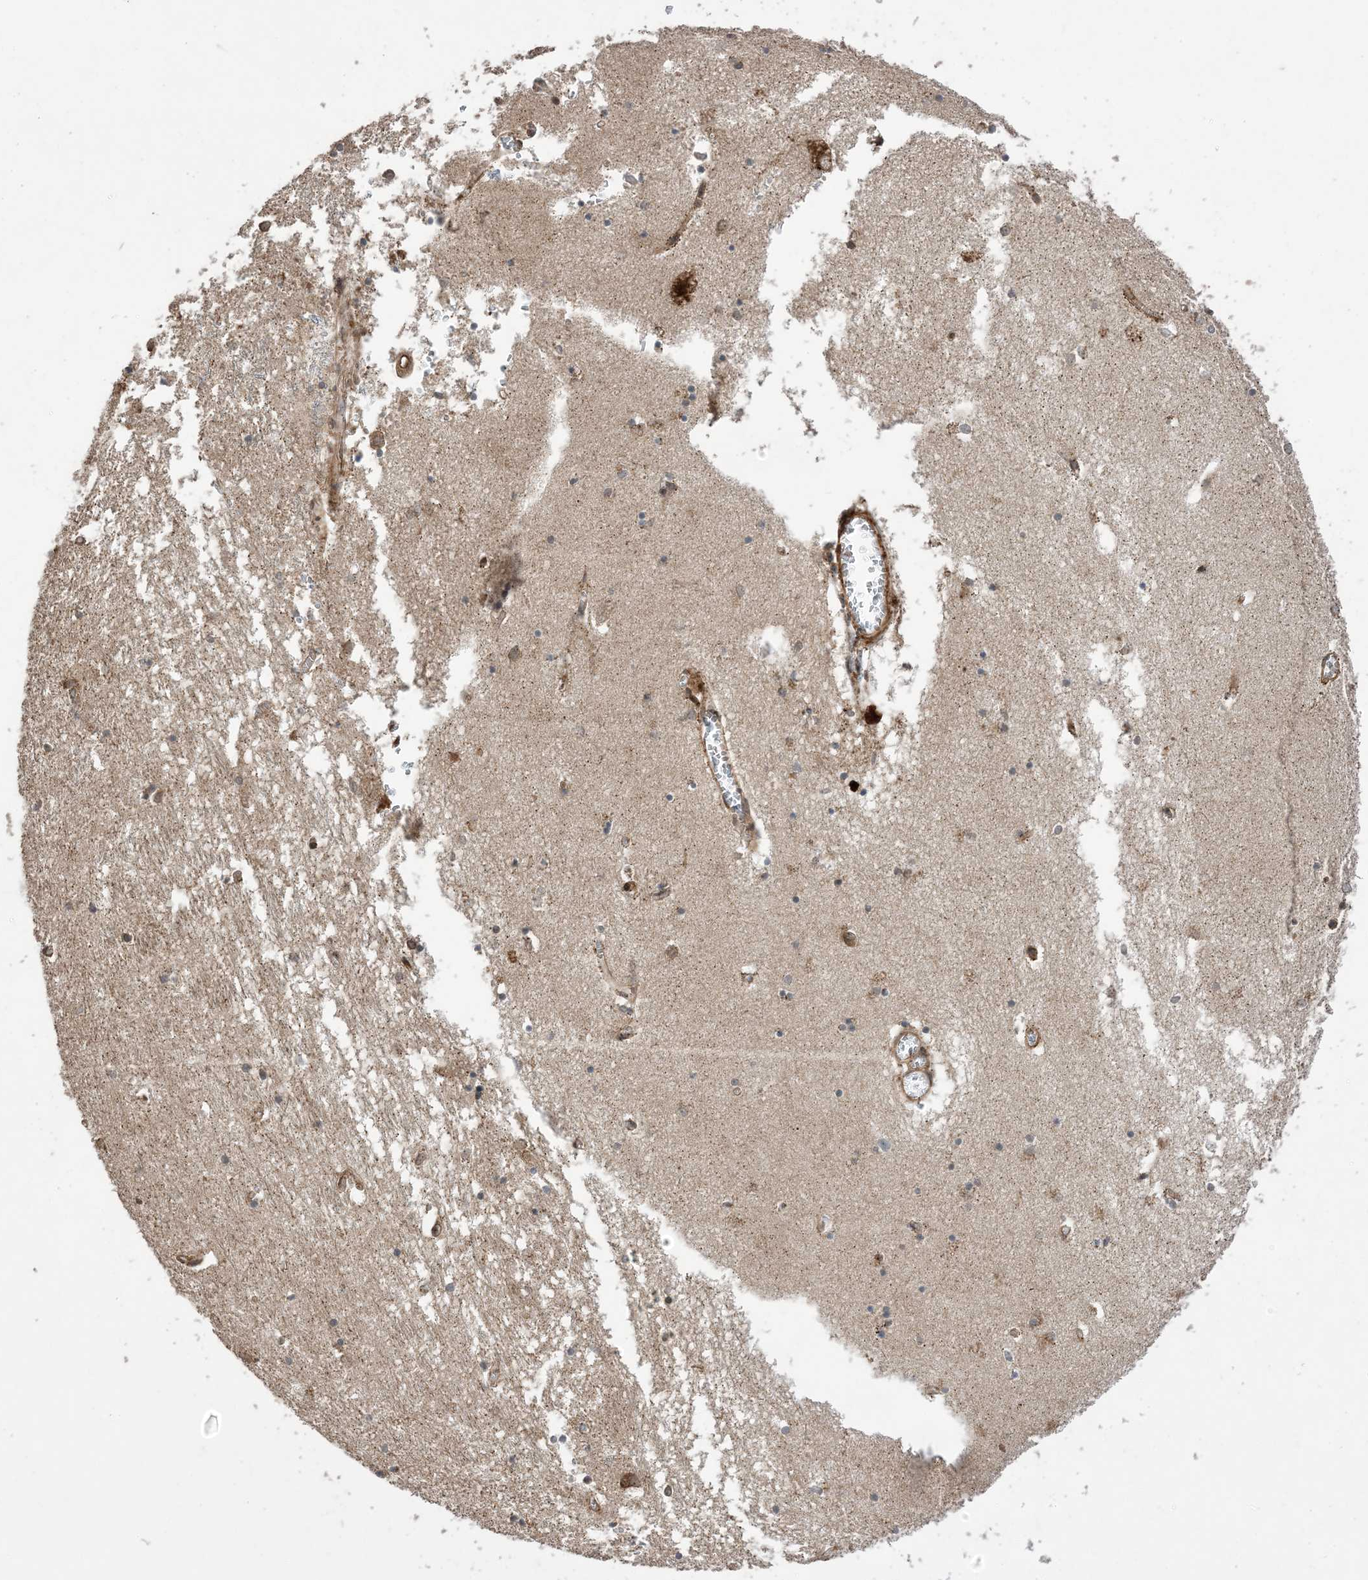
{"staining": {"intensity": "moderate", "quantity": "<25%", "location": "cytoplasmic/membranous"}, "tissue": "hippocampus", "cell_type": "Glial cells", "image_type": "normal", "snomed": [{"axis": "morphology", "description": "Normal tissue, NOS"}, {"axis": "topography", "description": "Hippocampus"}], "caption": "Protein expression by immunohistochemistry shows moderate cytoplasmic/membranous staining in approximately <25% of glial cells in benign hippocampus. The staining was performed using DAB (3,3'-diaminobenzidine) to visualize the protein expression in brown, while the nuclei were stained in blue with hematoxylin (Magnification: 20x).", "gene": "ZNF511", "patient": {"sex": "male", "age": 70}}